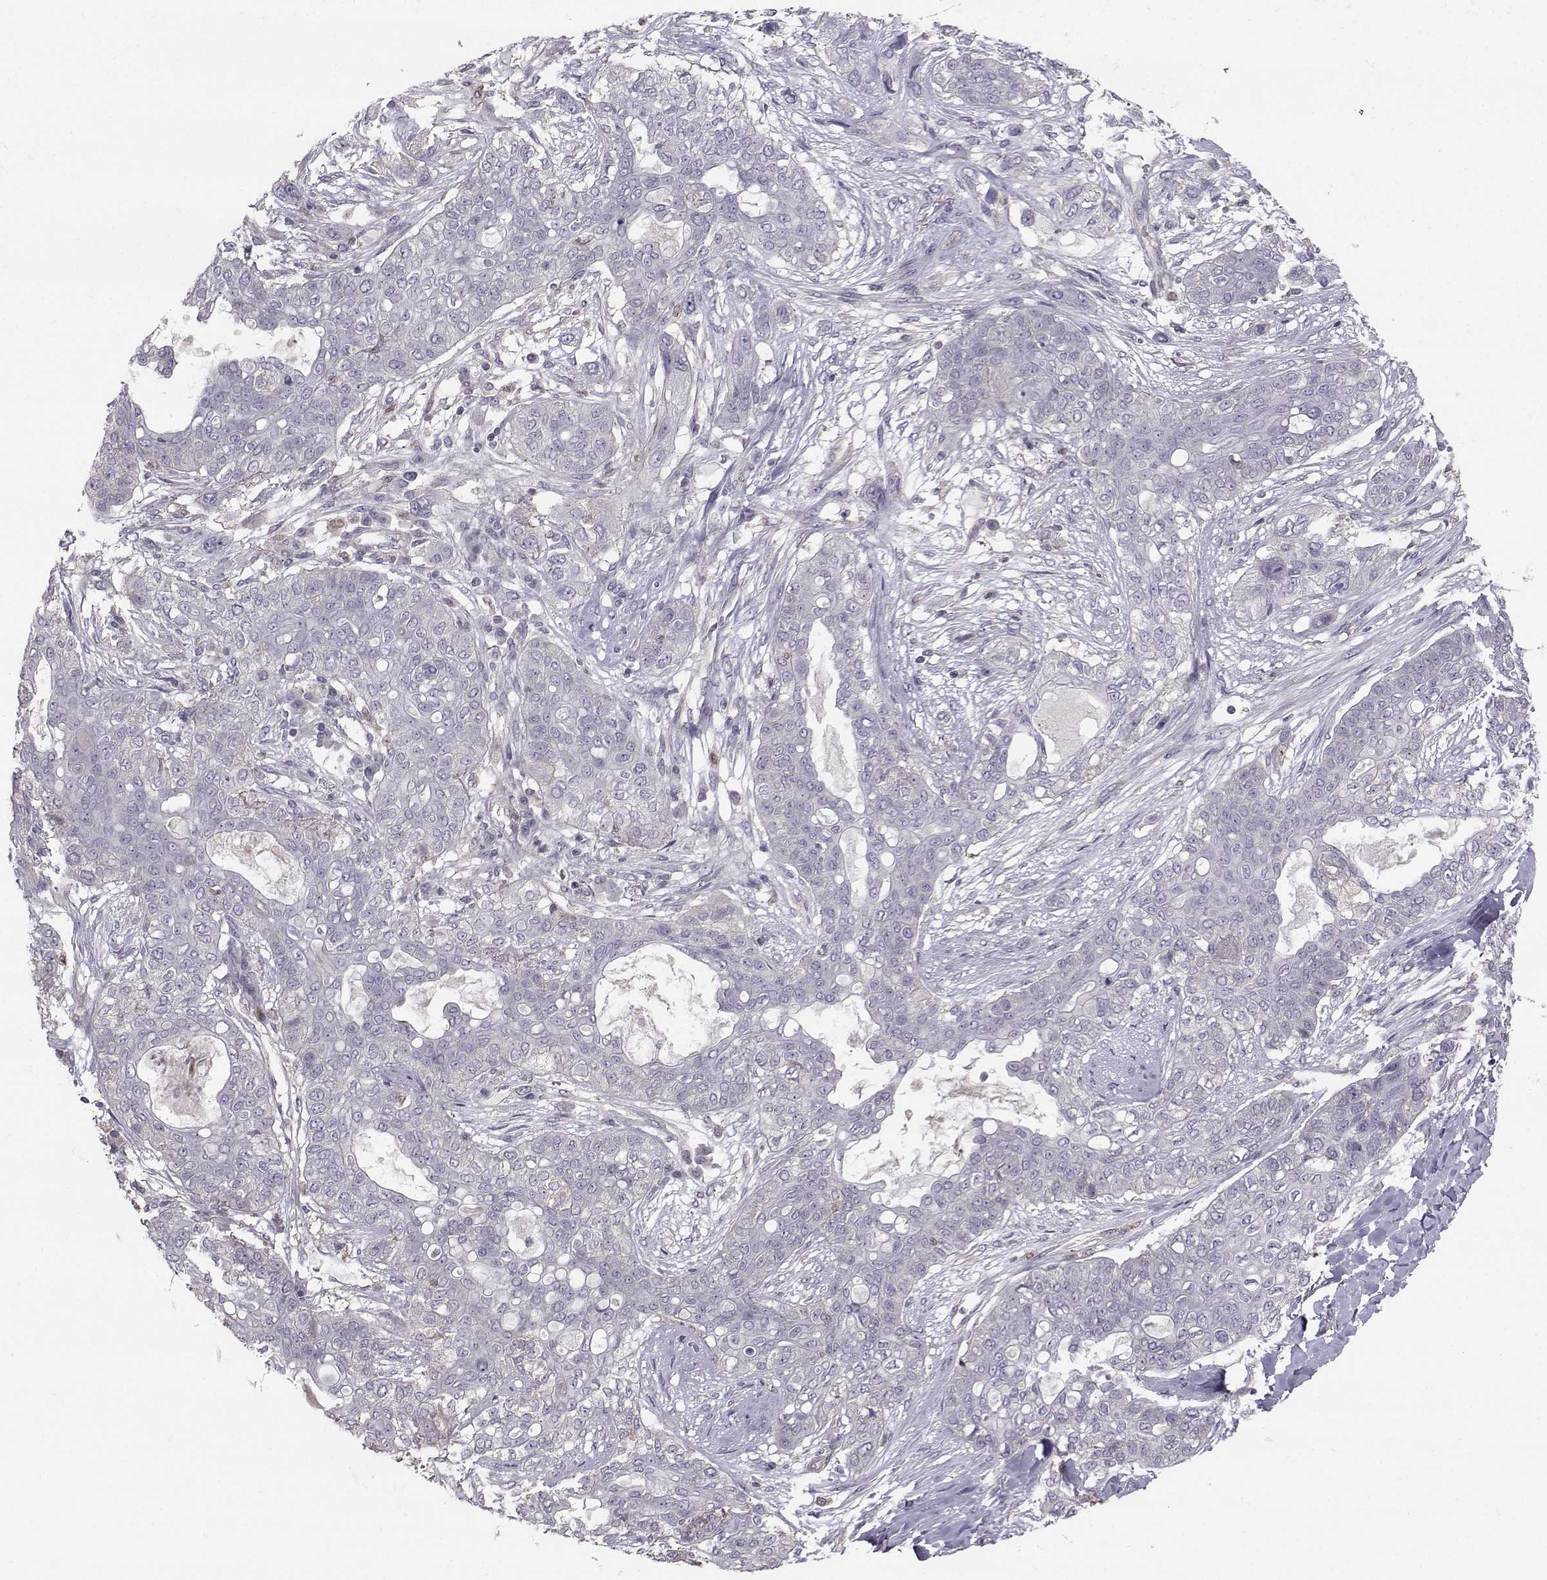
{"staining": {"intensity": "negative", "quantity": "none", "location": "none"}, "tissue": "lung cancer", "cell_type": "Tumor cells", "image_type": "cancer", "snomed": [{"axis": "morphology", "description": "Squamous cell carcinoma, NOS"}, {"axis": "topography", "description": "Lung"}], "caption": "Immunohistochemistry (IHC) histopathology image of neoplastic tissue: human lung cancer (squamous cell carcinoma) stained with DAB (3,3'-diaminobenzidine) shows no significant protein positivity in tumor cells. (Brightfield microscopy of DAB (3,3'-diaminobenzidine) immunohistochemistry (IHC) at high magnification).", "gene": "ASB16", "patient": {"sex": "female", "age": 70}}